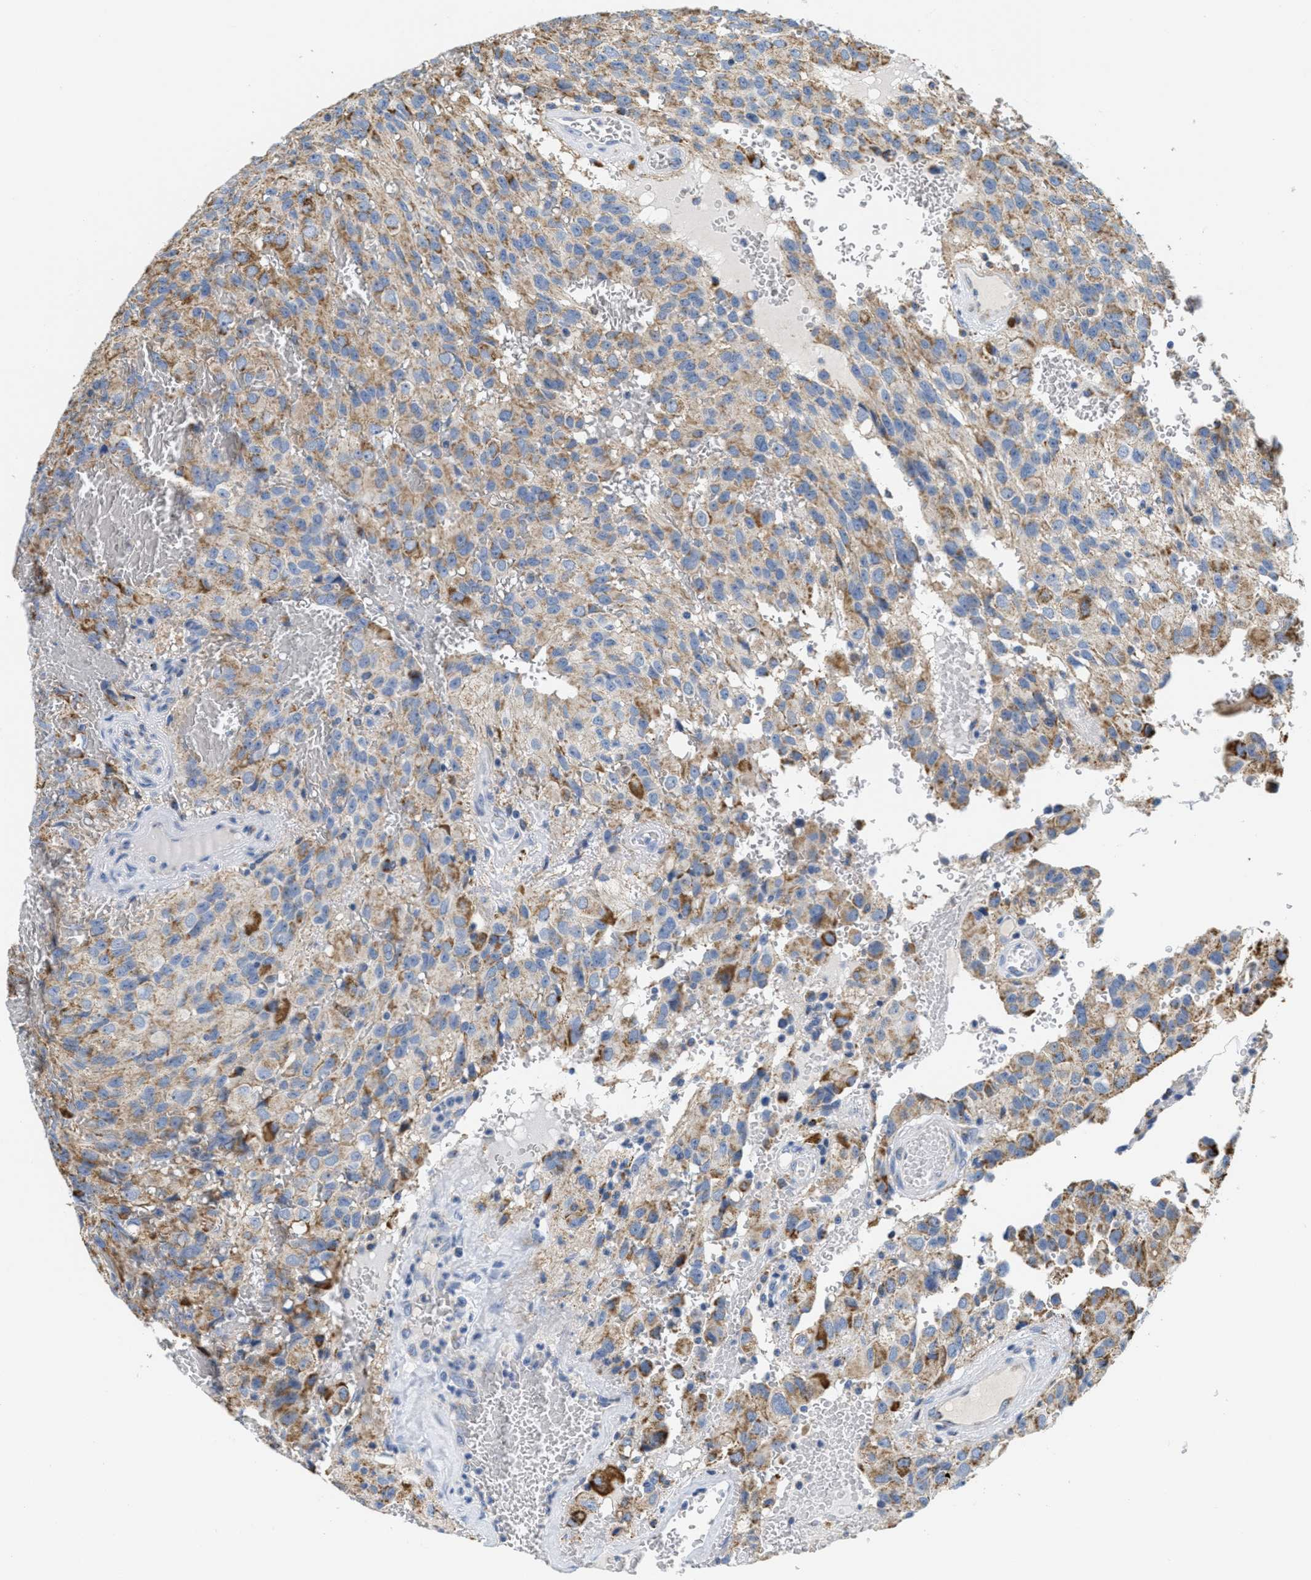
{"staining": {"intensity": "moderate", "quantity": ">75%", "location": "cytoplasmic/membranous"}, "tissue": "glioma", "cell_type": "Tumor cells", "image_type": "cancer", "snomed": [{"axis": "morphology", "description": "Glioma, malignant, High grade"}, {"axis": "topography", "description": "Brain"}], "caption": "This is a photomicrograph of IHC staining of glioma, which shows moderate positivity in the cytoplasmic/membranous of tumor cells.", "gene": "KCNJ5", "patient": {"sex": "male", "age": 32}}